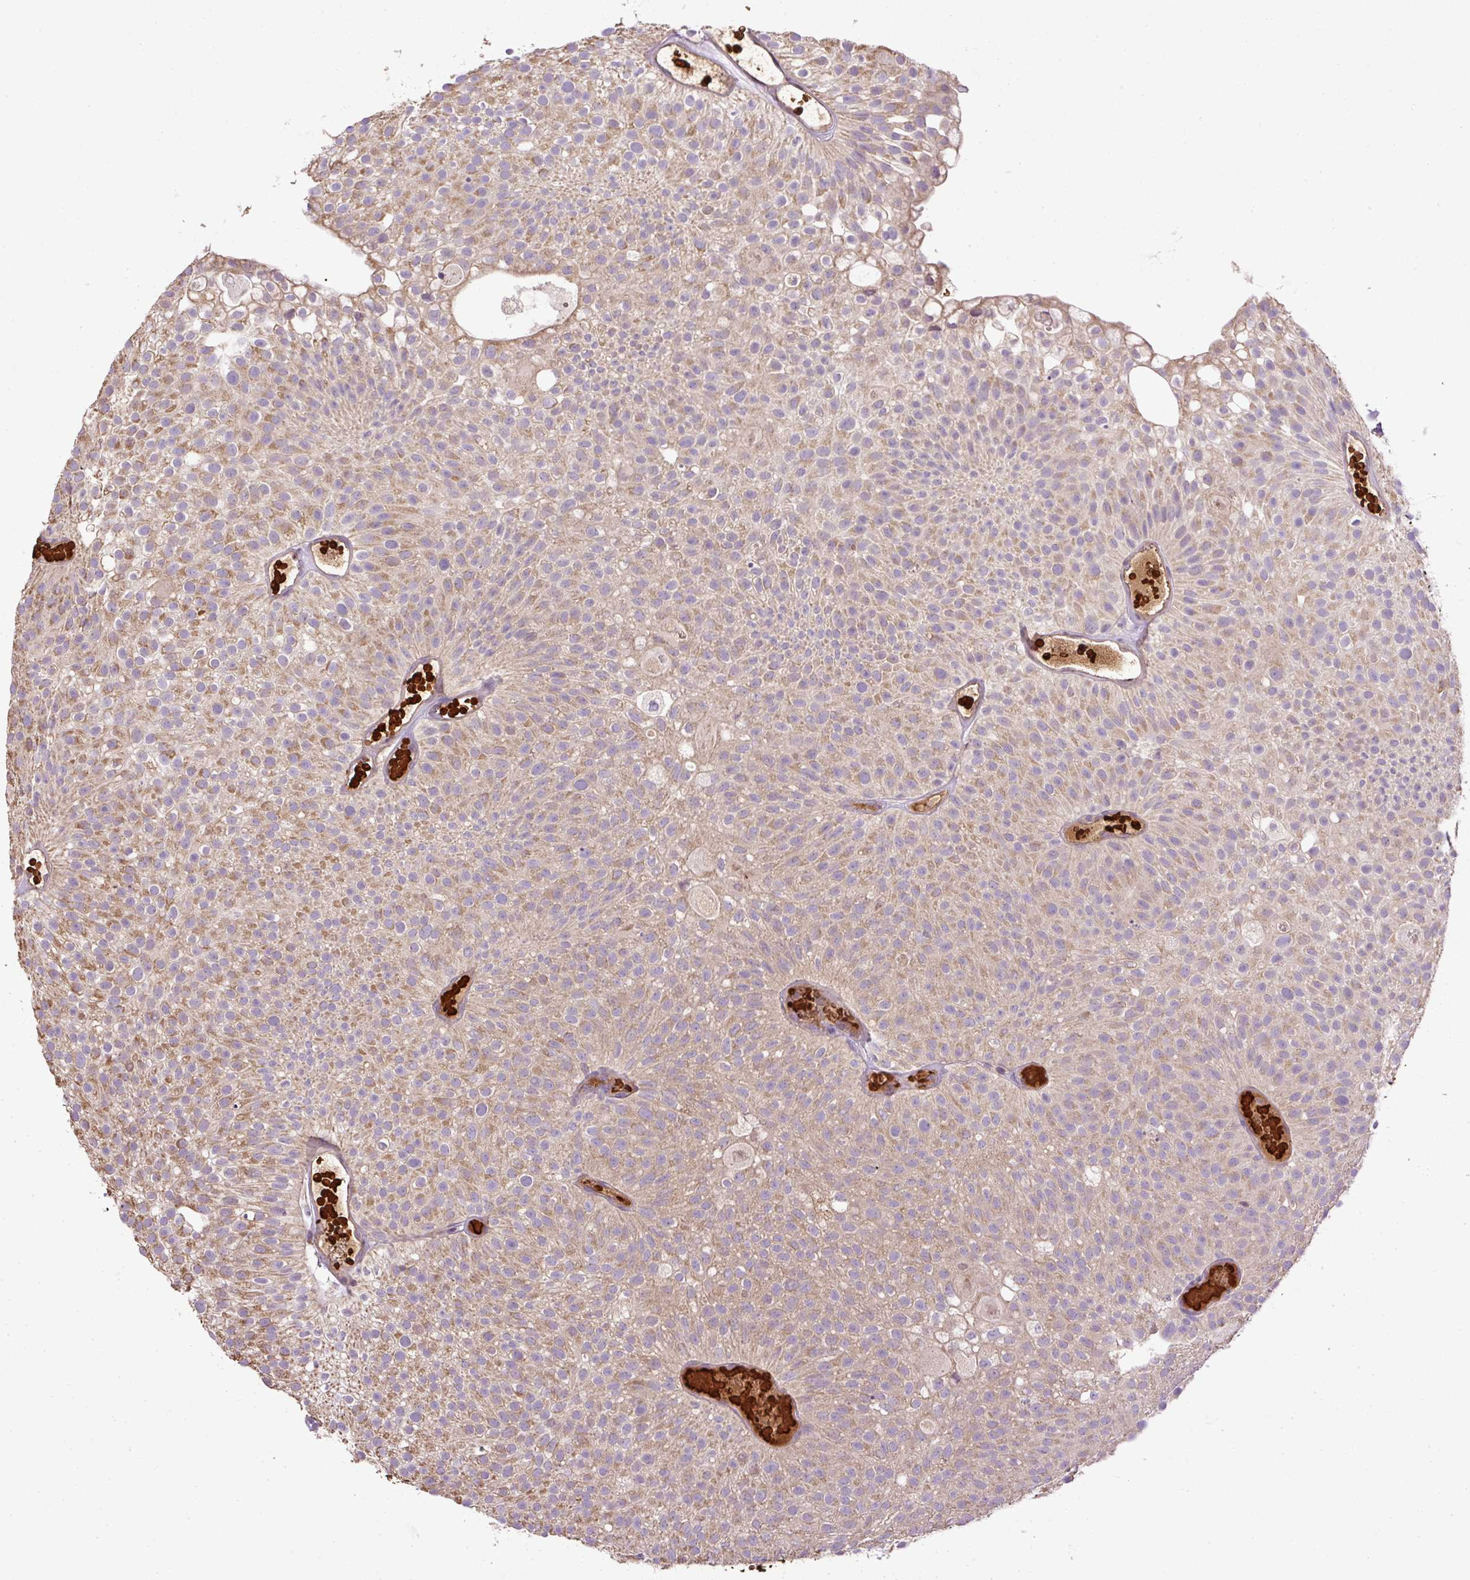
{"staining": {"intensity": "moderate", "quantity": ">75%", "location": "cytoplasmic/membranous"}, "tissue": "urothelial cancer", "cell_type": "Tumor cells", "image_type": "cancer", "snomed": [{"axis": "morphology", "description": "Urothelial carcinoma, Low grade"}, {"axis": "topography", "description": "Urinary bladder"}], "caption": "DAB immunohistochemical staining of low-grade urothelial carcinoma exhibits moderate cytoplasmic/membranous protein positivity in approximately >75% of tumor cells. Ihc stains the protein in brown and the nuclei are stained blue.", "gene": "CXCL13", "patient": {"sex": "male", "age": 78}}